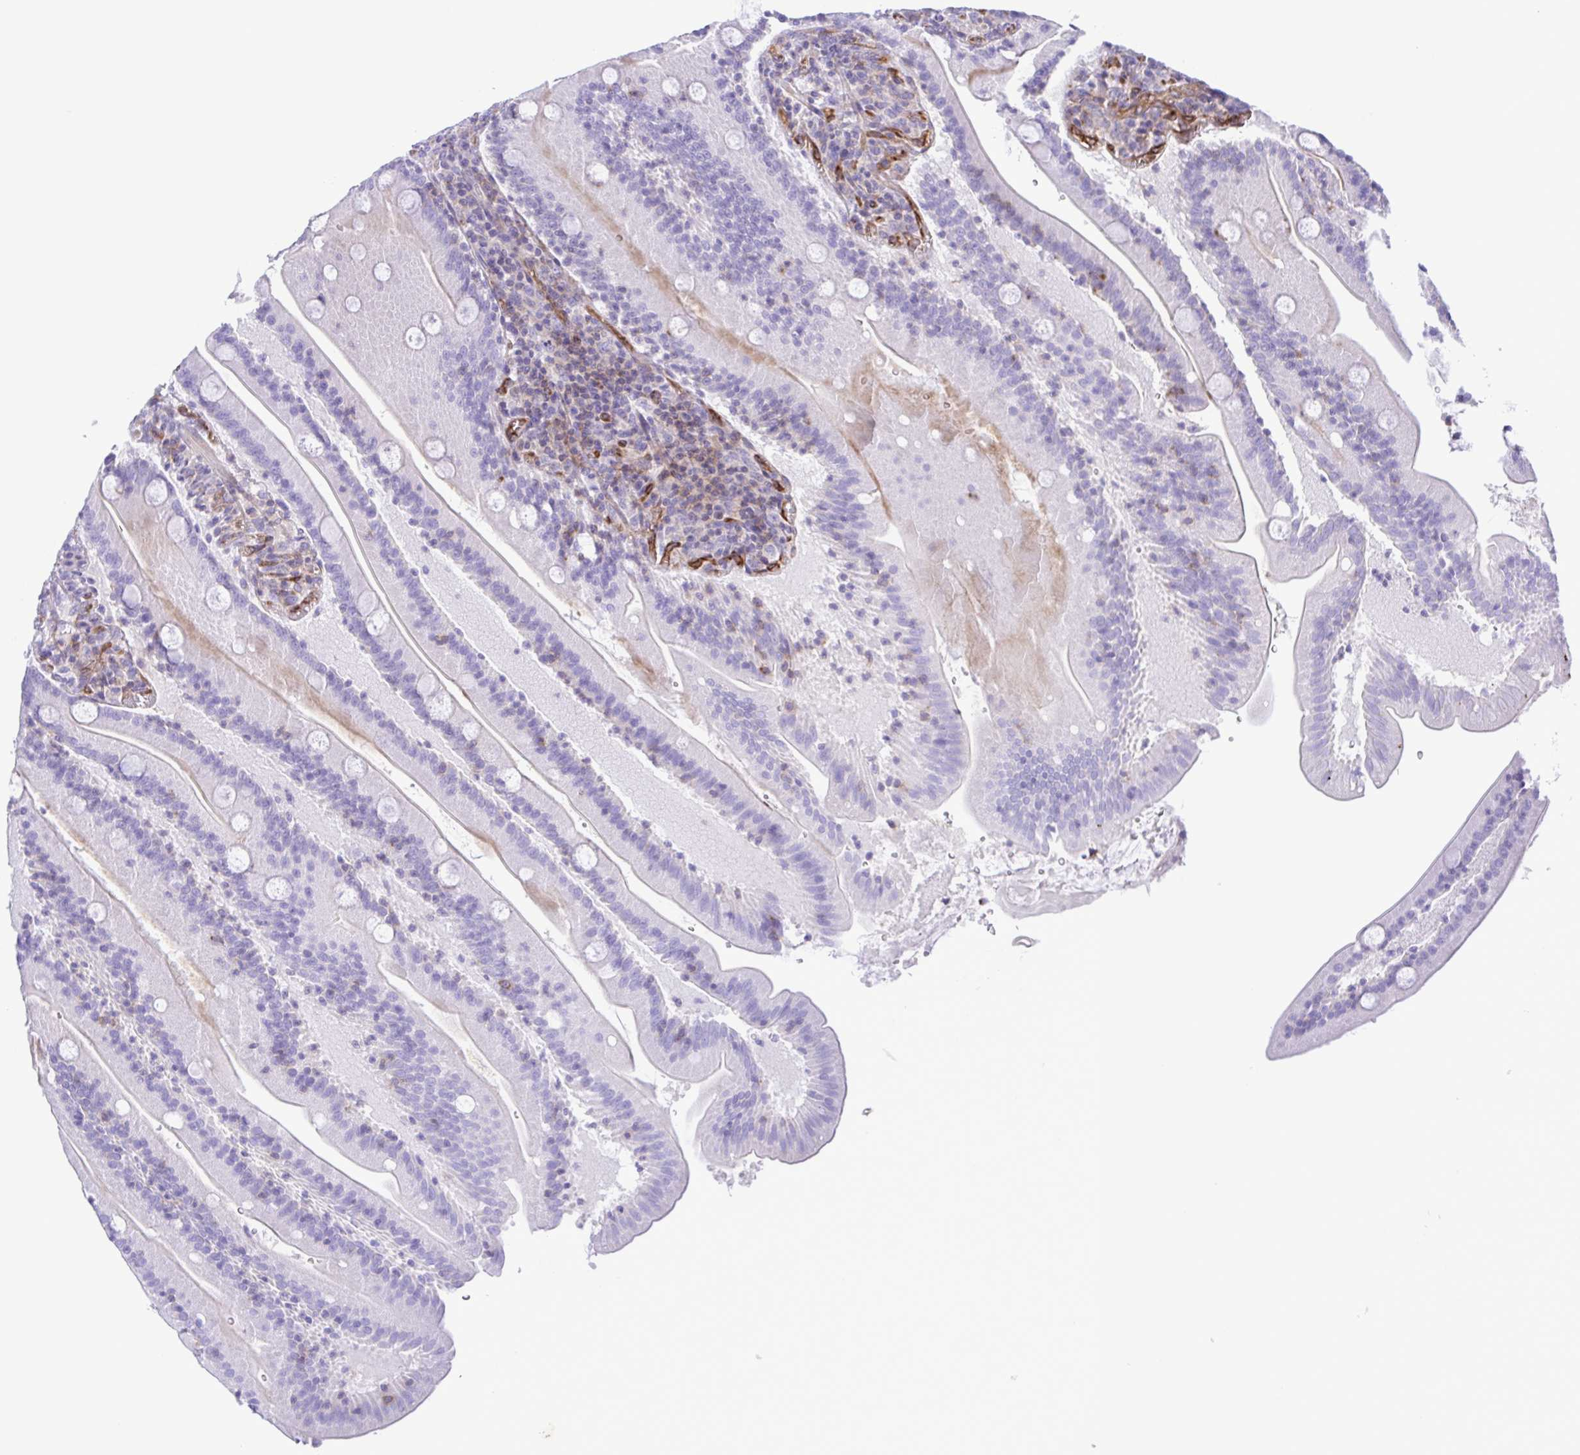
{"staining": {"intensity": "negative", "quantity": "none", "location": "none"}, "tissue": "small intestine", "cell_type": "Glandular cells", "image_type": "normal", "snomed": [{"axis": "morphology", "description": "Normal tissue, NOS"}, {"axis": "topography", "description": "Small intestine"}], "caption": "Glandular cells show no significant protein expression in unremarkable small intestine. Brightfield microscopy of immunohistochemistry stained with DAB (brown) and hematoxylin (blue), captured at high magnification.", "gene": "FLT1", "patient": {"sex": "male", "age": 37}}